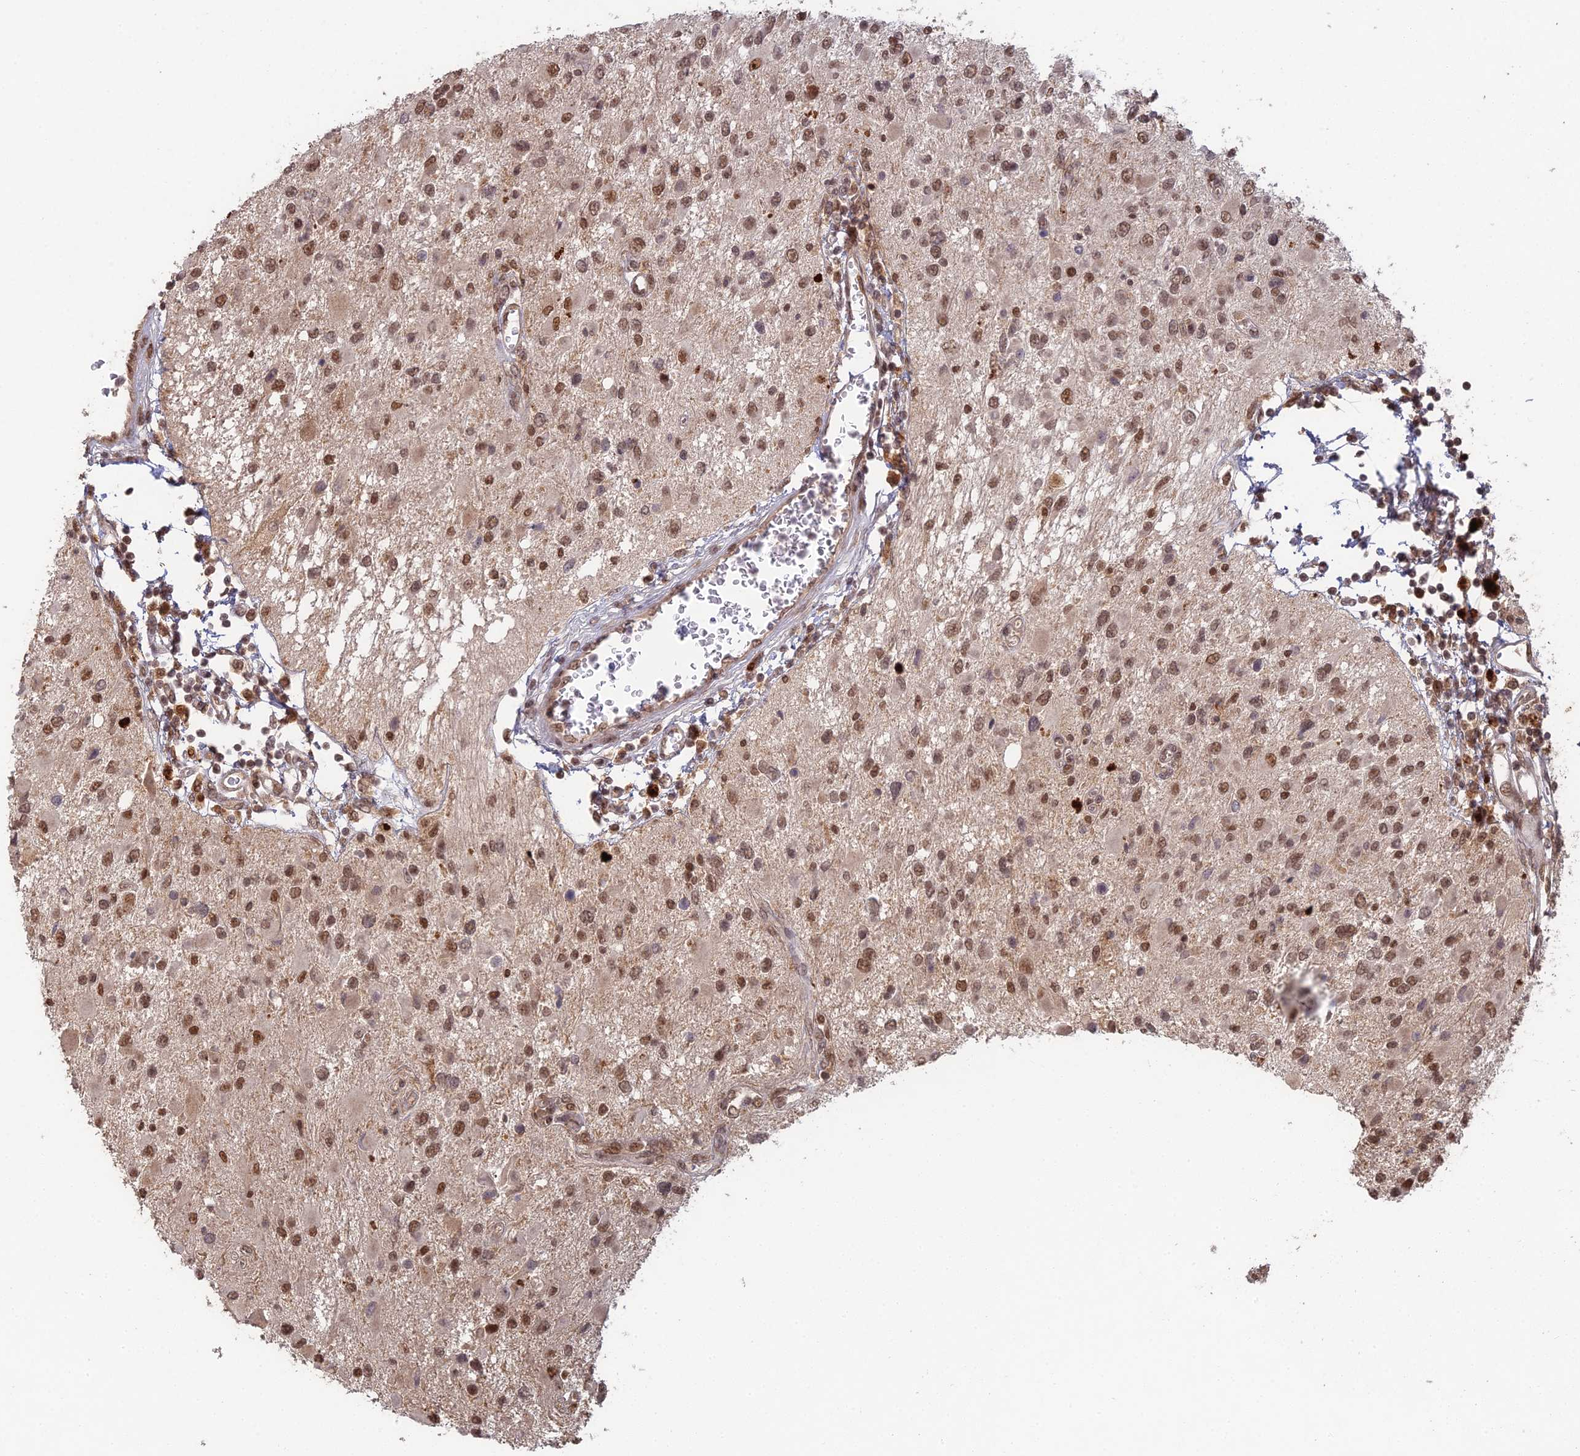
{"staining": {"intensity": "moderate", "quantity": ">75%", "location": "nuclear"}, "tissue": "glioma", "cell_type": "Tumor cells", "image_type": "cancer", "snomed": [{"axis": "morphology", "description": "Glioma, malignant, High grade"}, {"axis": "topography", "description": "Brain"}], "caption": "Immunohistochemistry (IHC) of glioma demonstrates medium levels of moderate nuclear positivity in about >75% of tumor cells. (IHC, brightfield microscopy, high magnification).", "gene": "RANBP3", "patient": {"sex": "male", "age": 53}}